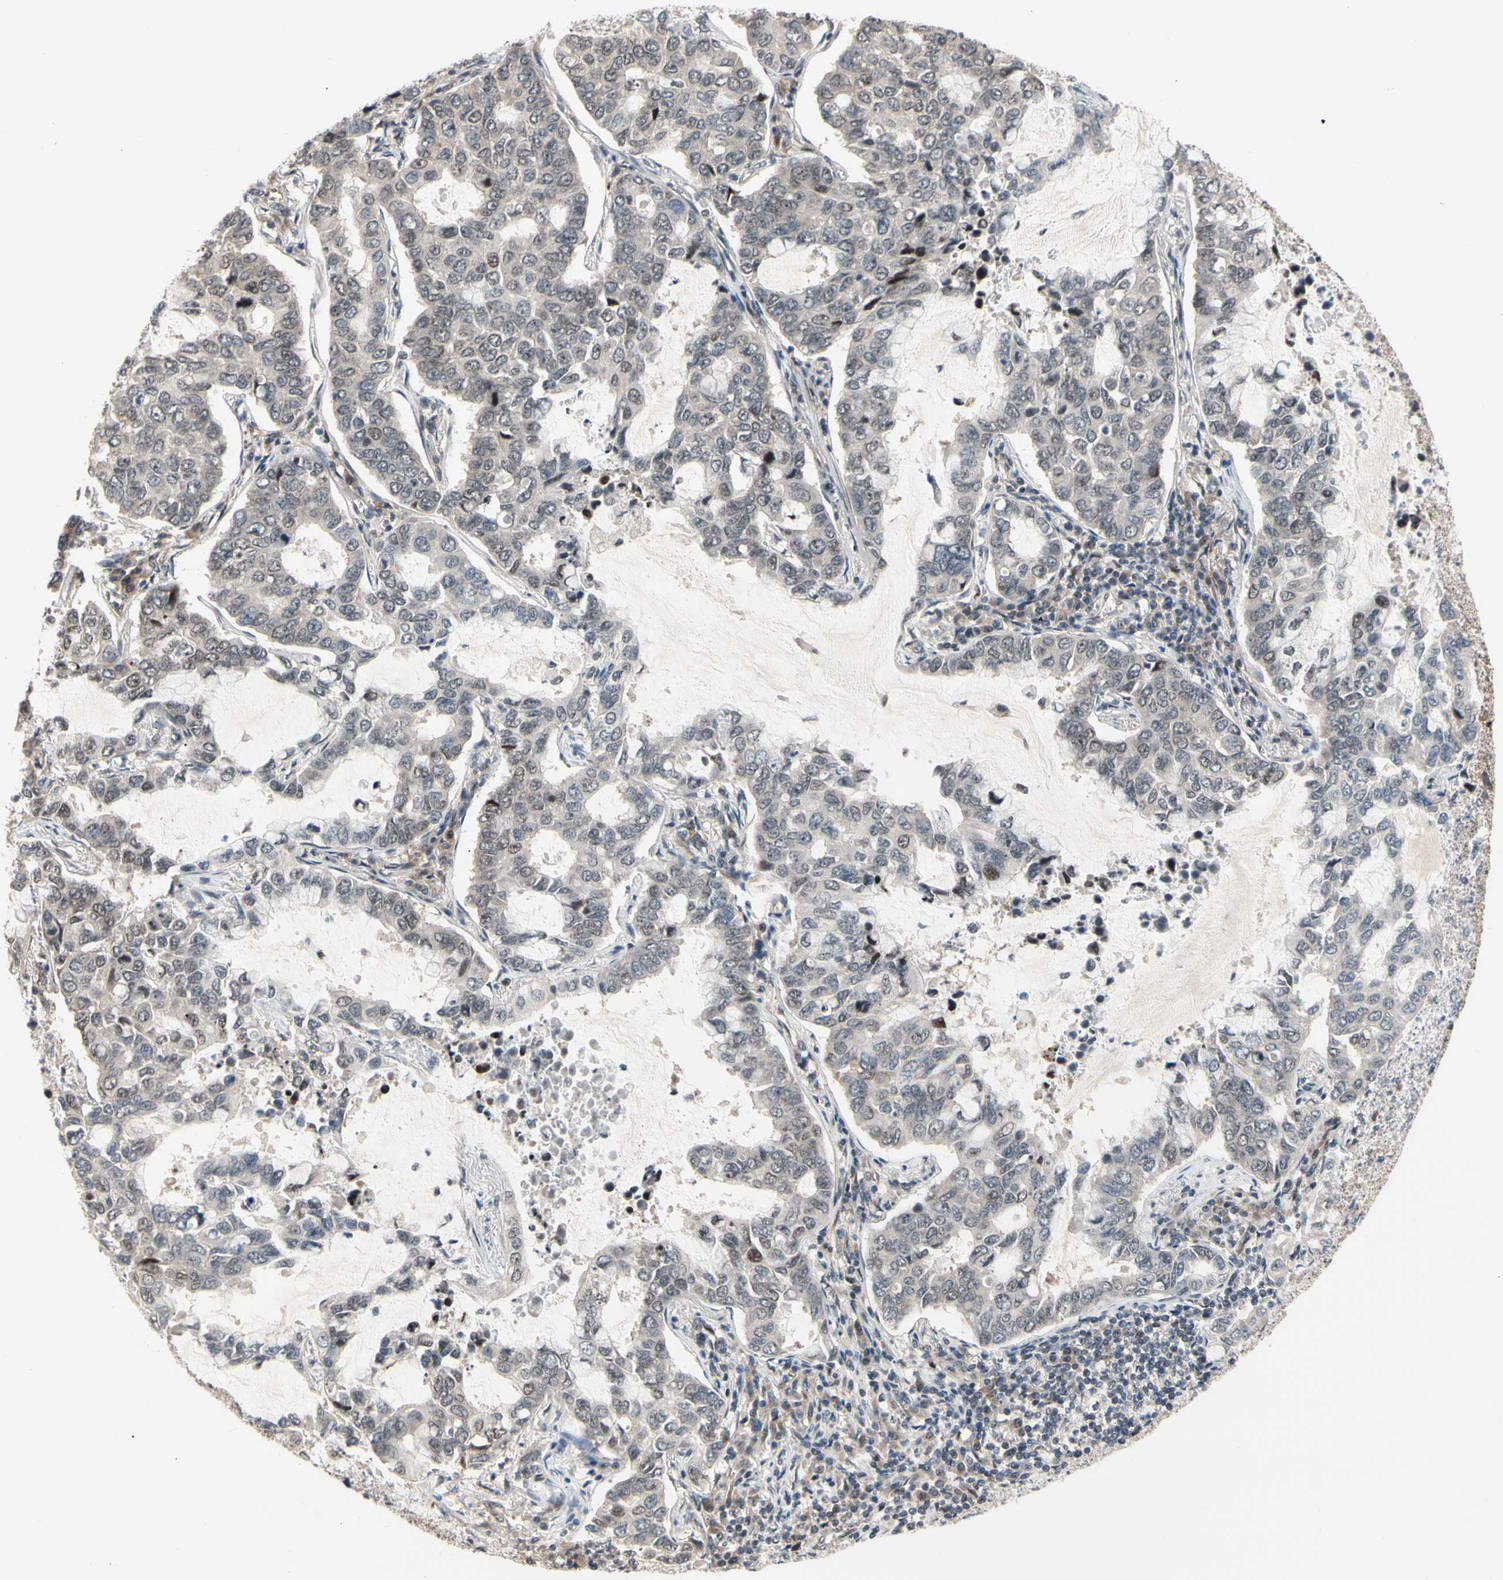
{"staining": {"intensity": "weak", "quantity": "25%-75%", "location": "cytoplasmic/membranous"}, "tissue": "lung cancer", "cell_type": "Tumor cells", "image_type": "cancer", "snomed": [{"axis": "morphology", "description": "Adenocarcinoma, NOS"}, {"axis": "topography", "description": "Lung"}], "caption": "Human lung adenocarcinoma stained for a protein (brown) displays weak cytoplasmic/membranous positive positivity in approximately 25%-75% of tumor cells.", "gene": "NGEF", "patient": {"sex": "male", "age": 64}}